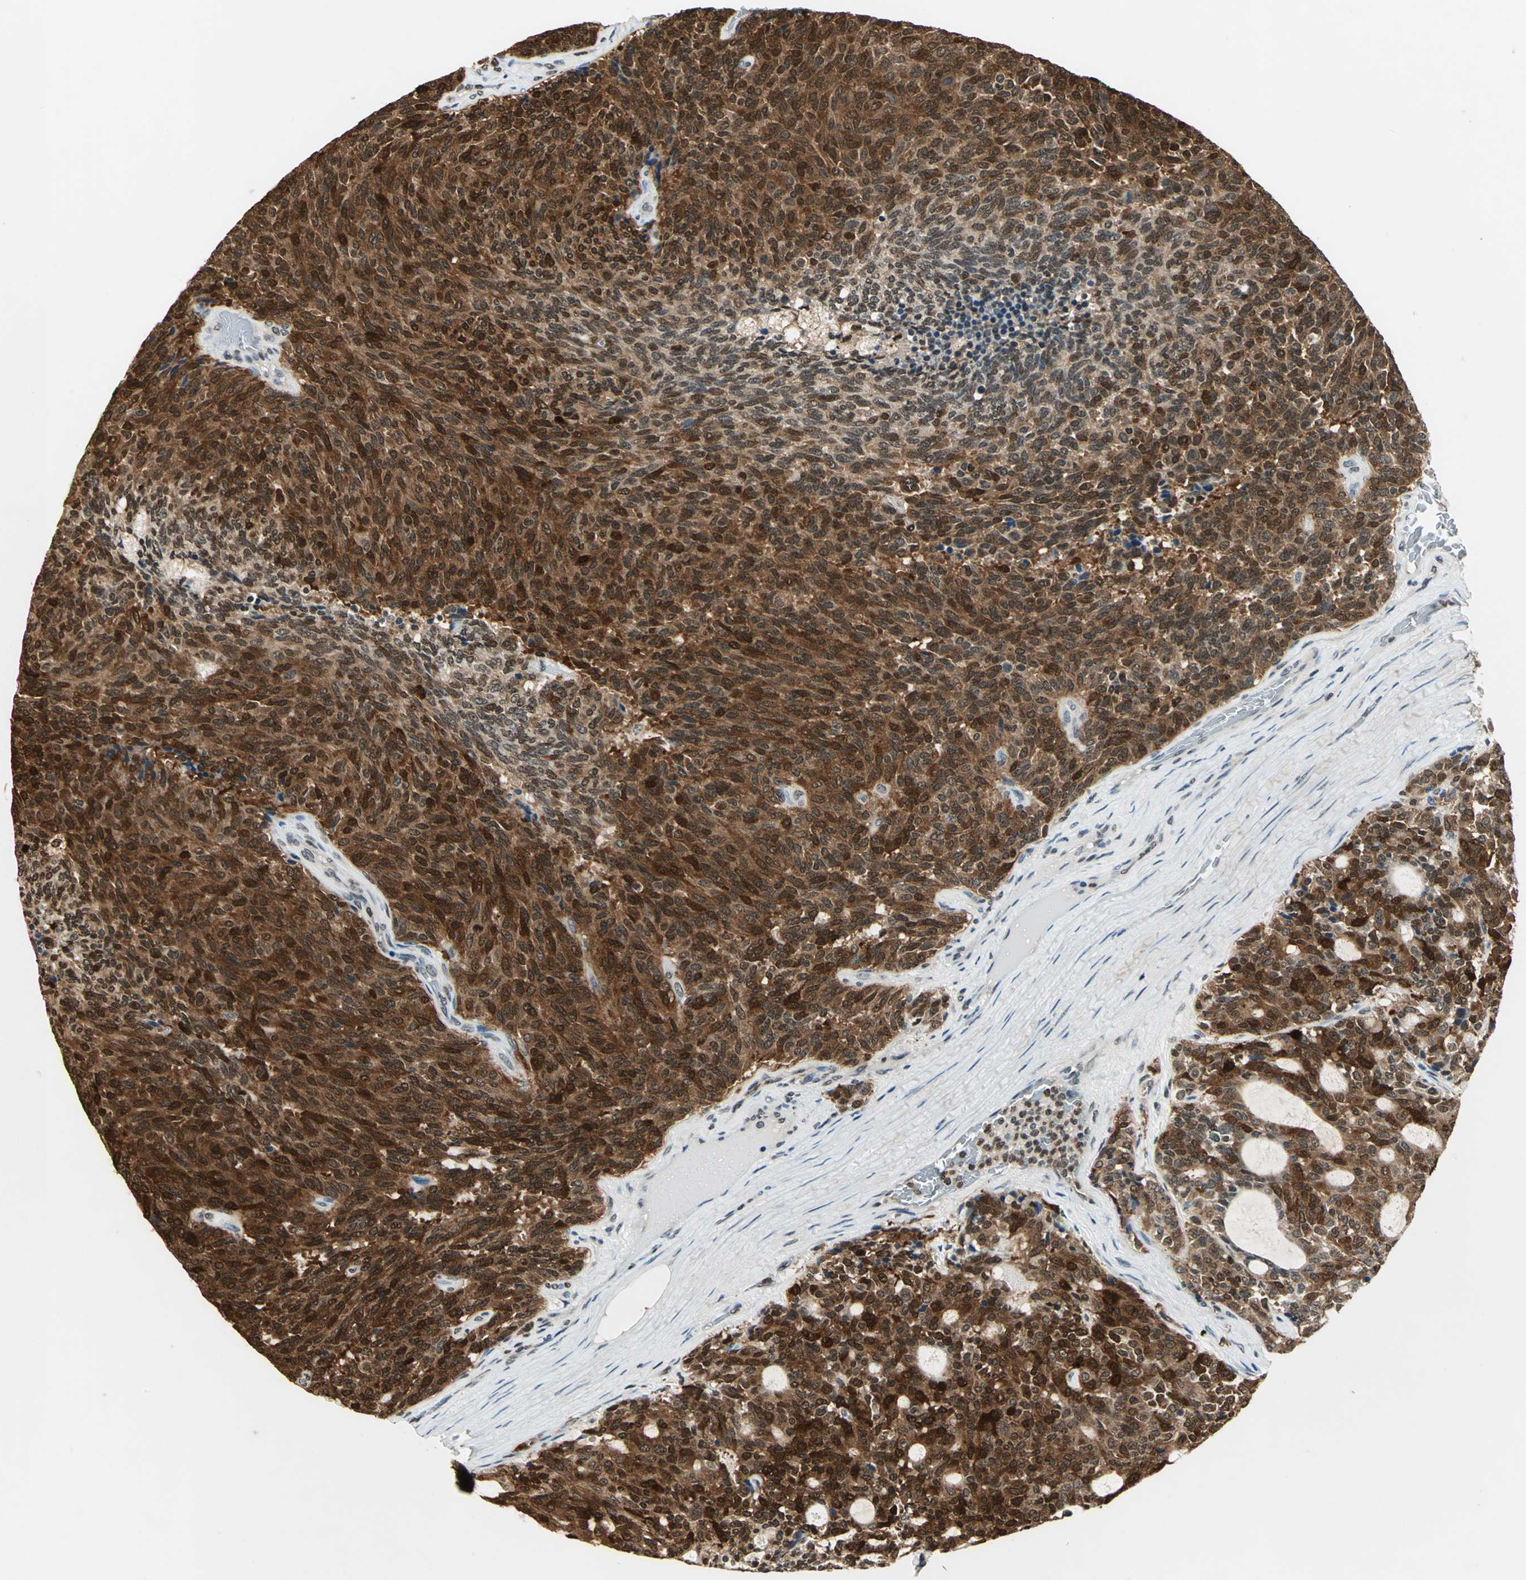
{"staining": {"intensity": "strong", "quantity": ">75%", "location": "cytoplasmic/membranous,nuclear"}, "tissue": "carcinoid", "cell_type": "Tumor cells", "image_type": "cancer", "snomed": [{"axis": "morphology", "description": "Carcinoid, malignant, NOS"}, {"axis": "topography", "description": "Pancreas"}], "caption": "Carcinoid tissue demonstrates strong cytoplasmic/membranous and nuclear expression in approximately >75% of tumor cells", "gene": "LGALS3", "patient": {"sex": "female", "age": 54}}